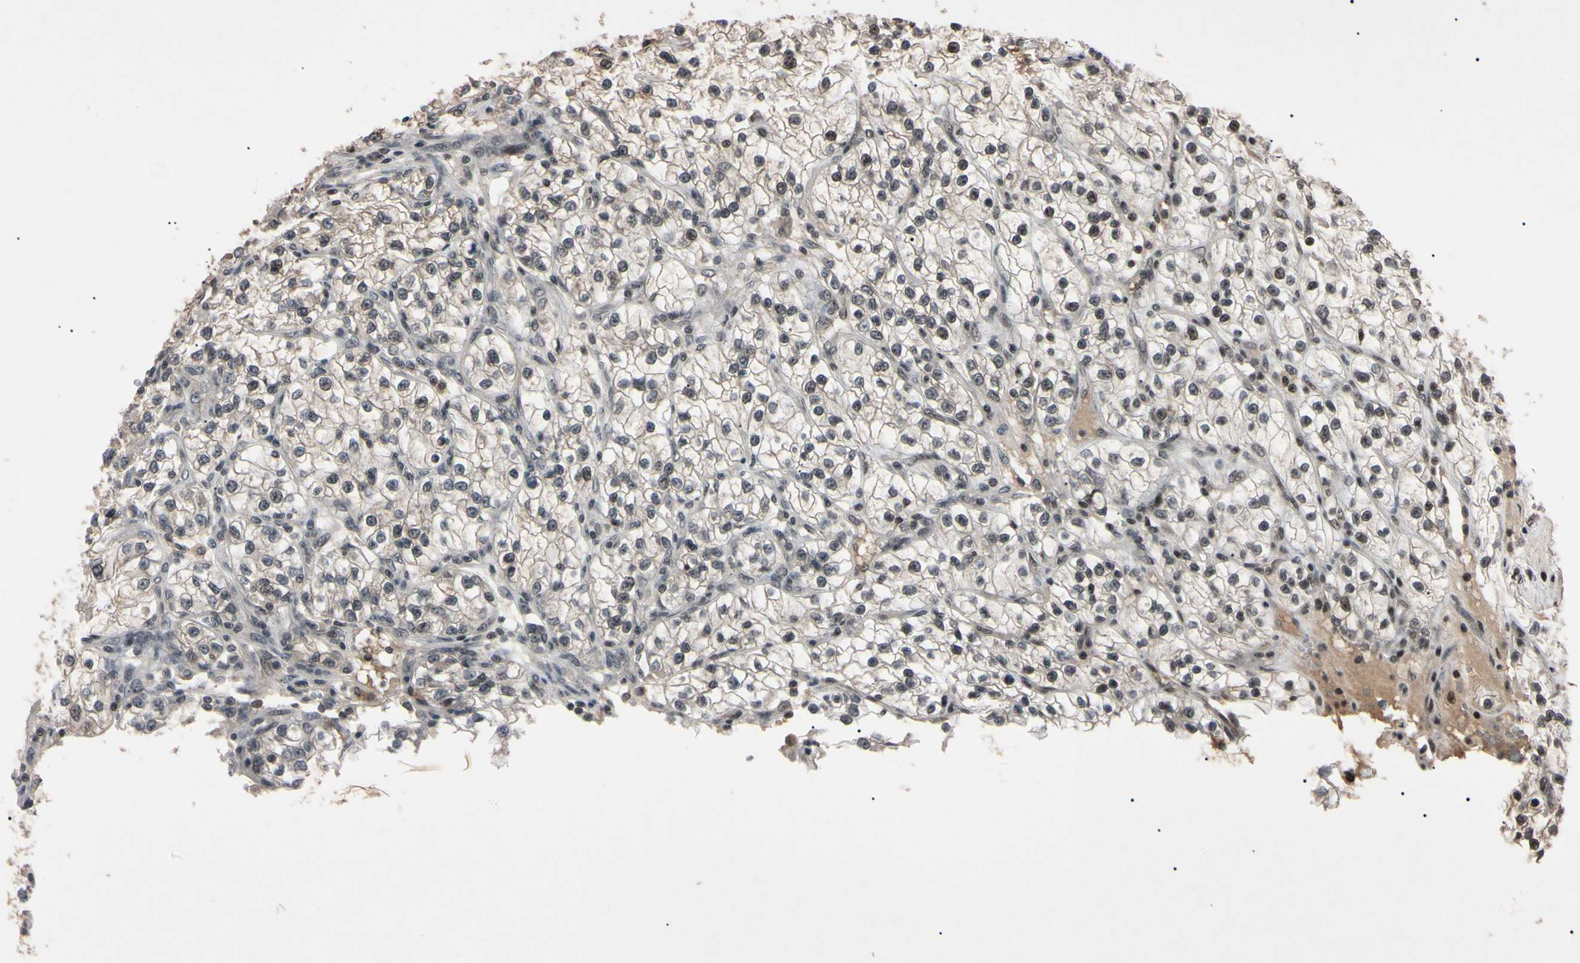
{"staining": {"intensity": "weak", "quantity": "<25%", "location": "nuclear"}, "tissue": "renal cancer", "cell_type": "Tumor cells", "image_type": "cancer", "snomed": [{"axis": "morphology", "description": "Adenocarcinoma, NOS"}, {"axis": "topography", "description": "Kidney"}], "caption": "Tumor cells are negative for brown protein staining in renal adenocarcinoma.", "gene": "YY1", "patient": {"sex": "female", "age": 57}}